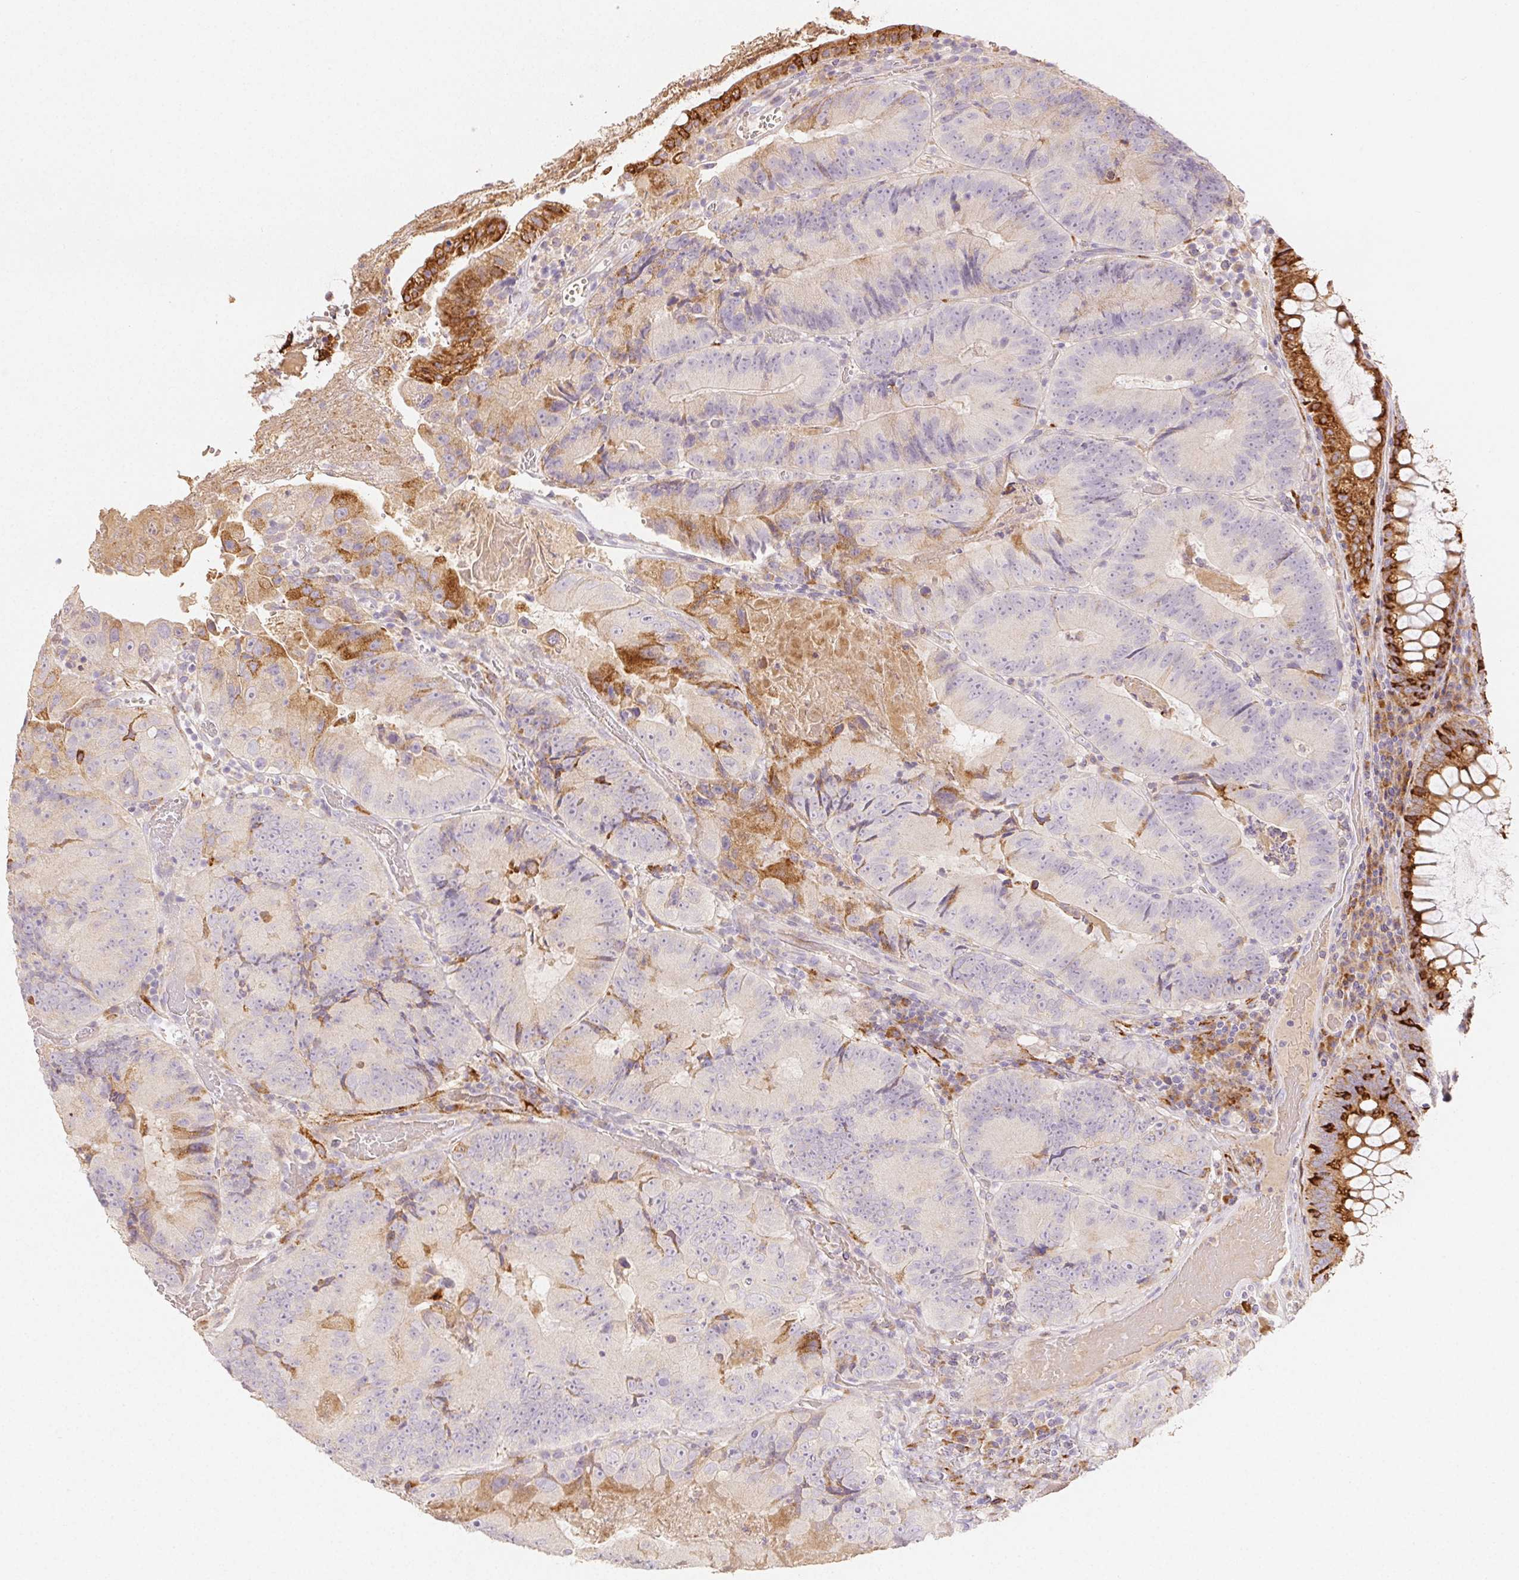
{"staining": {"intensity": "moderate", "quantity": "<25%", "location": "cytoplasmic/membranous"}, "tissue": "colorectal cancer", "cell_type": "Tumor cells", "image_type": "cancer", "snomed": [{"axis": "morphology", "description": "Adenocarcinoma, NOS"}, {"axis": "topography", "description": "Colon"}], "caption": "Protein positivity by immunohistochemistry reveals moderate cytoplasmic/membranous expression in approximately <25% of tumor cells in colorectal adenocarcinoma.", "gene": "ACVR1B", "patient": {"sex": "female", "age": 86}}